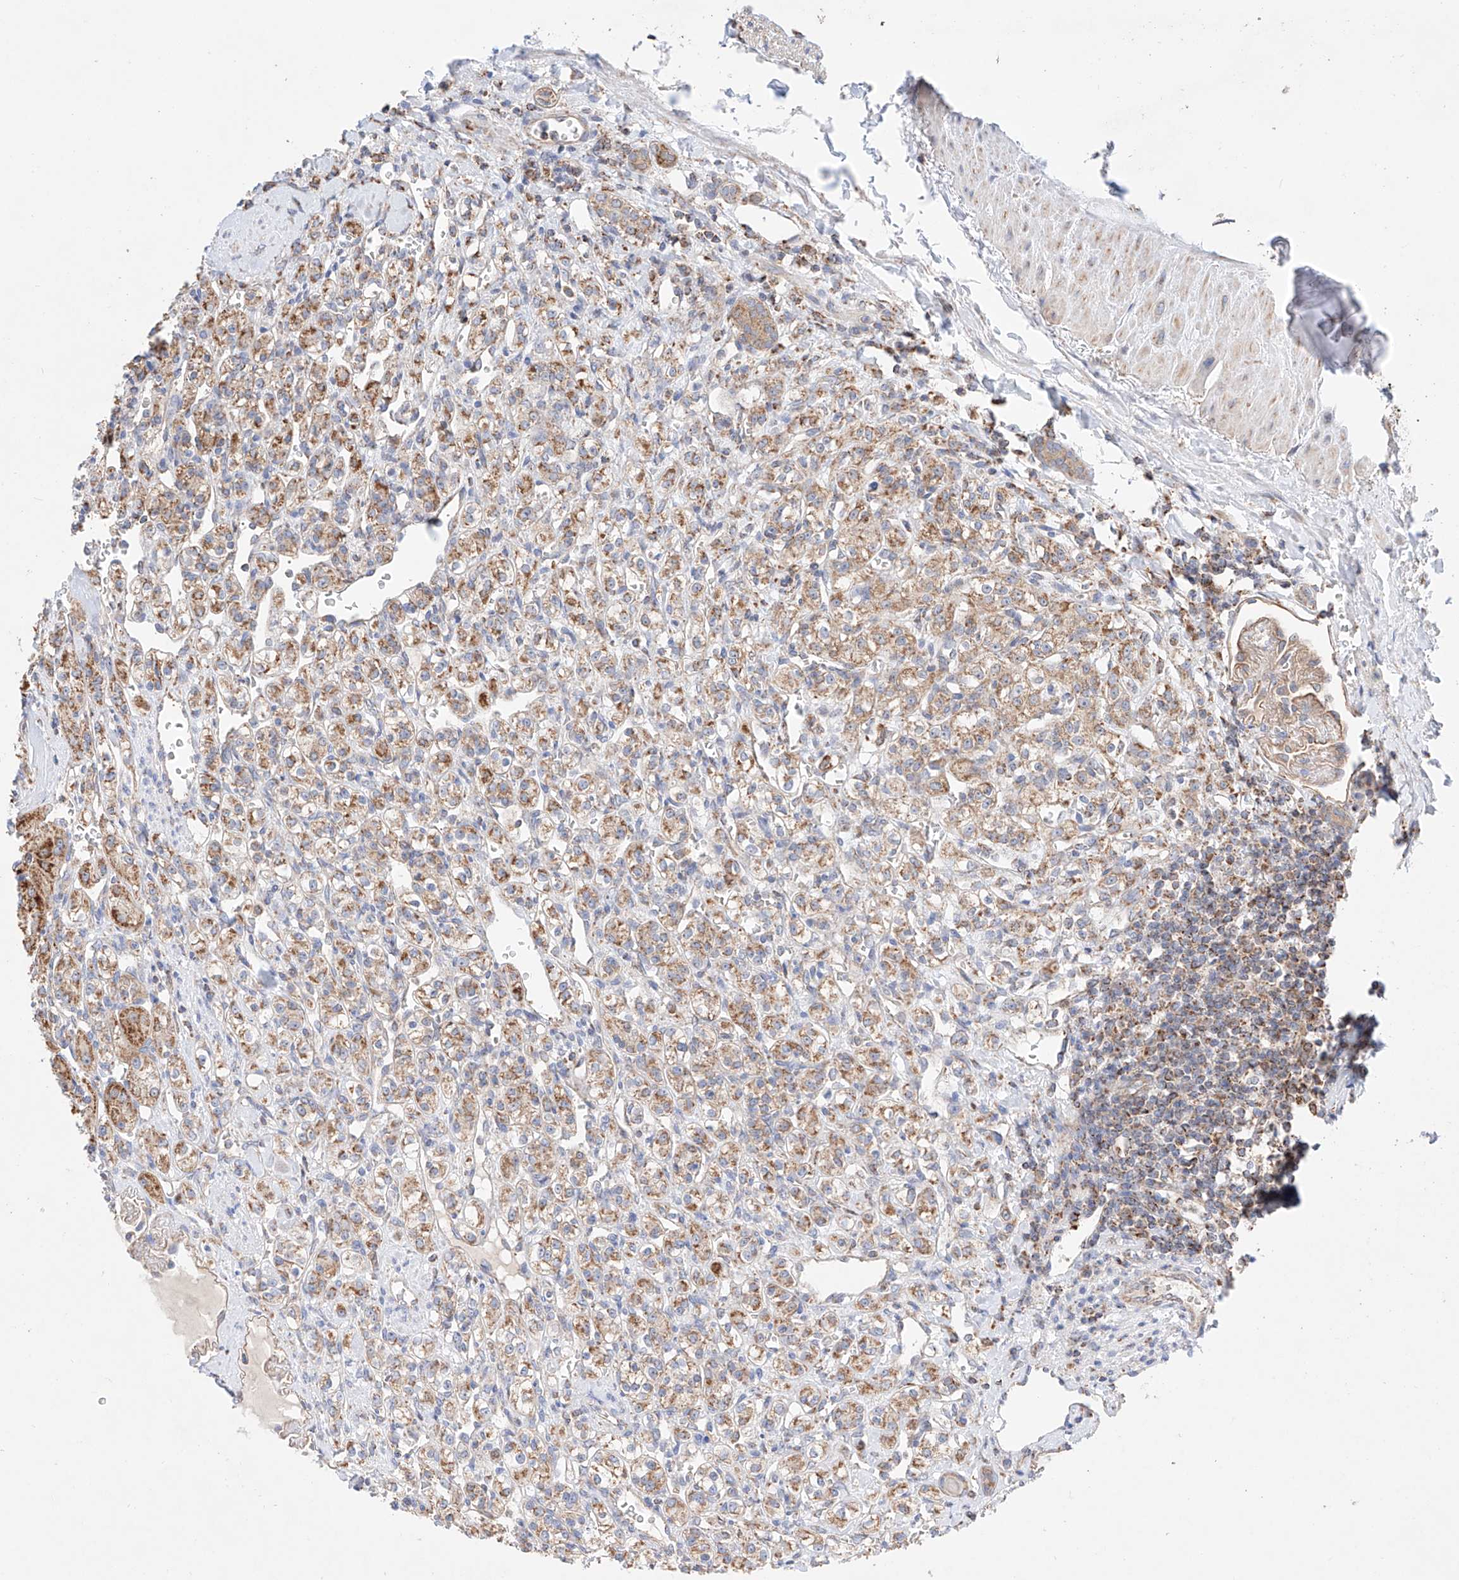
{"staining": {"intensity": "moderate", "quantity": ">75%", "location": "cytoplasmic/membranous"}, "tissue": "renal cancer", "cell_type": "Tumor cells", "image_type": "cancer", "snomed": [{"axis": "morphology", "description": "Adenocarcinoma, NOS"}, {"axis": "topography", "description": "Kidney"}], "caption": "There is medium levels of moderate cytoplasmic/membranous positivity in tumor cells of renal cancer, as demonstrated by immunohistochemical staining (brown color).", "gene": "KTI12", "patient": {"sex": "male", "age": 77}}